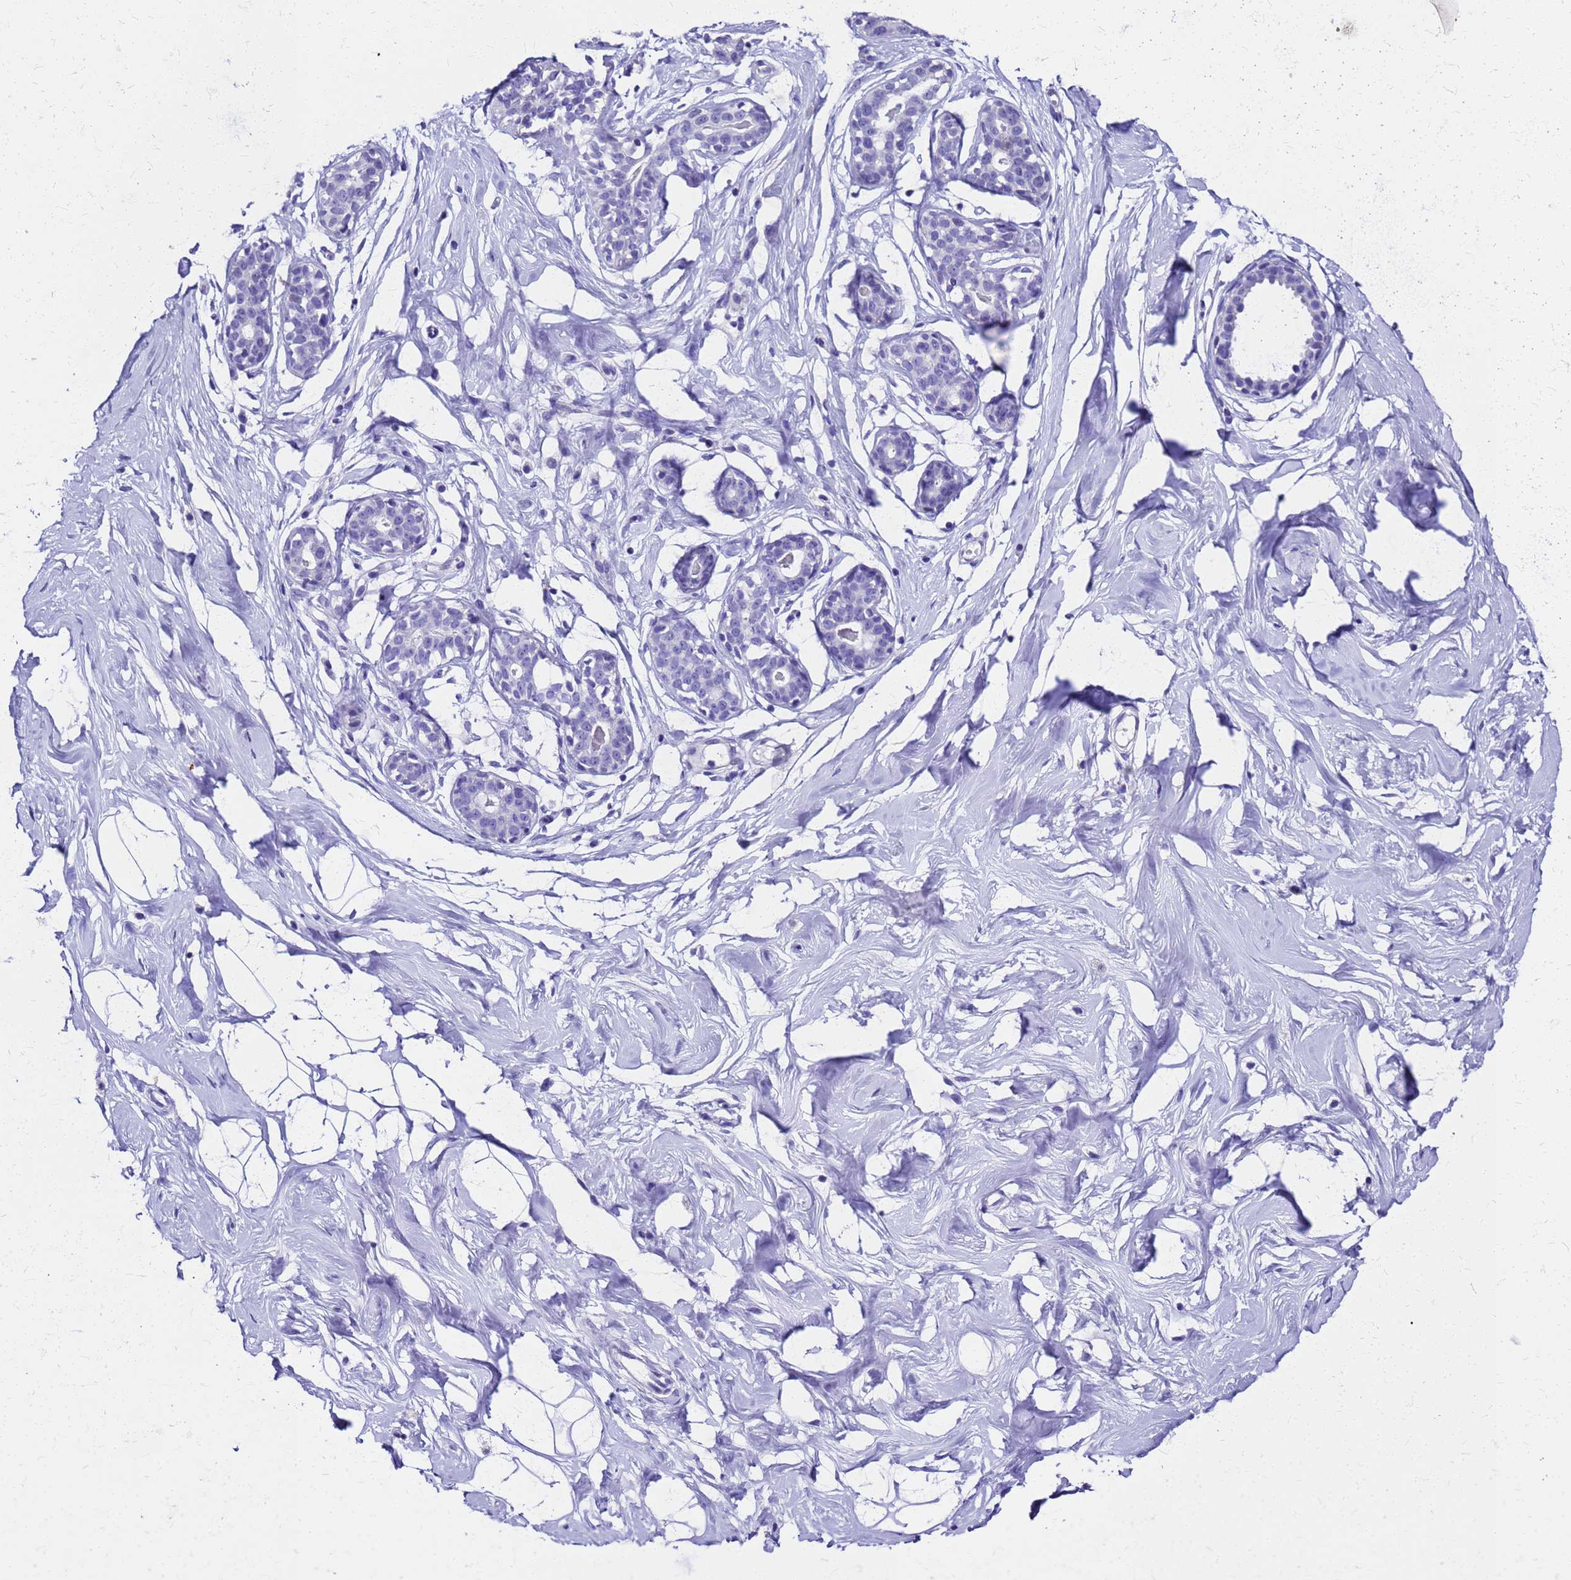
{"staining": {"intensity": "negative", "quantity": "none", "location": "none"}, "tissue": "breast", "cell_type": "Adipocytes", "image_type": "normal", "snomed": [{"axis": "morphology", "description": "Normal tissue, NOS"}, {"axis": "morphology", "description": "Adenoma, NOS"}, {"axis": "topography", "description": "Breast"}], "caption": "Protein analysis of unremarkable breast shows no significant staining in adipocytes. (DAB (3,3'-diaminobenzidine) IHC with hematoxylin counter stain).", "gene": "SMIM21", "patient": {"sex": "female", "age": 23}}